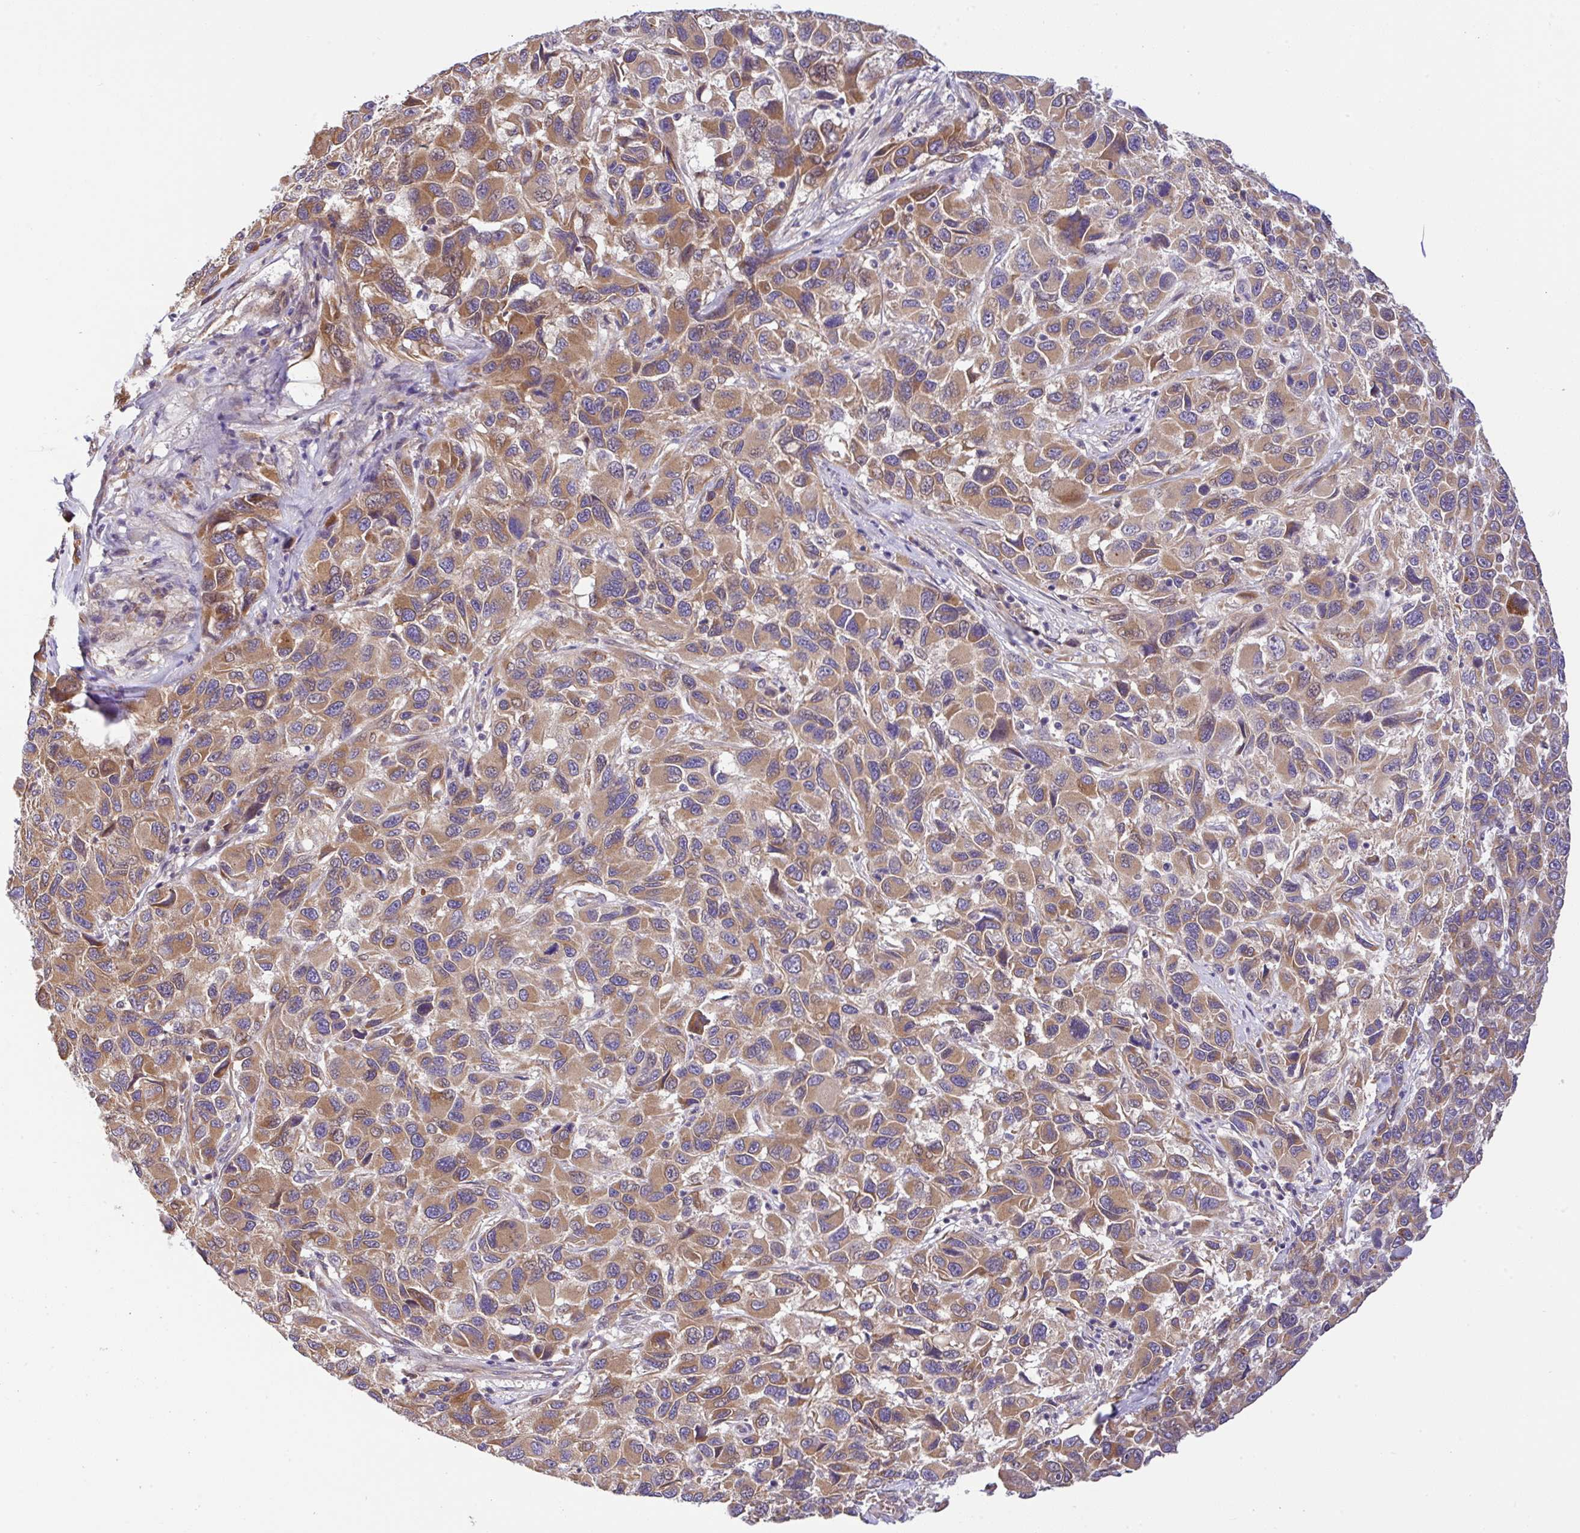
{"staining": {"intensity": "moderate", "quantity": "25%-75%", "location": "cytoplasmic/membranous"}, "tissue": "melanoma", "cell_type": "Tumor cells", "image_type": "cancer", "snomed": [{"axis": "morphology", "description": "Malignant melanoma, NOS"}, {"axis": "topography", "description": "Skin"}], "caption": "A micrograph of malignant melanoma stained for a protein shows moderate cytoplasmic/membranous brown staining in tumor cells. The staining was performed using DAB (3,3'-diaminobenzidine), with brown indicating positive protein expression. Nuclei are stained blue with hematoxylin.", "gene": "UBE4A", "patient": {"sex": "male", "age": 53}}